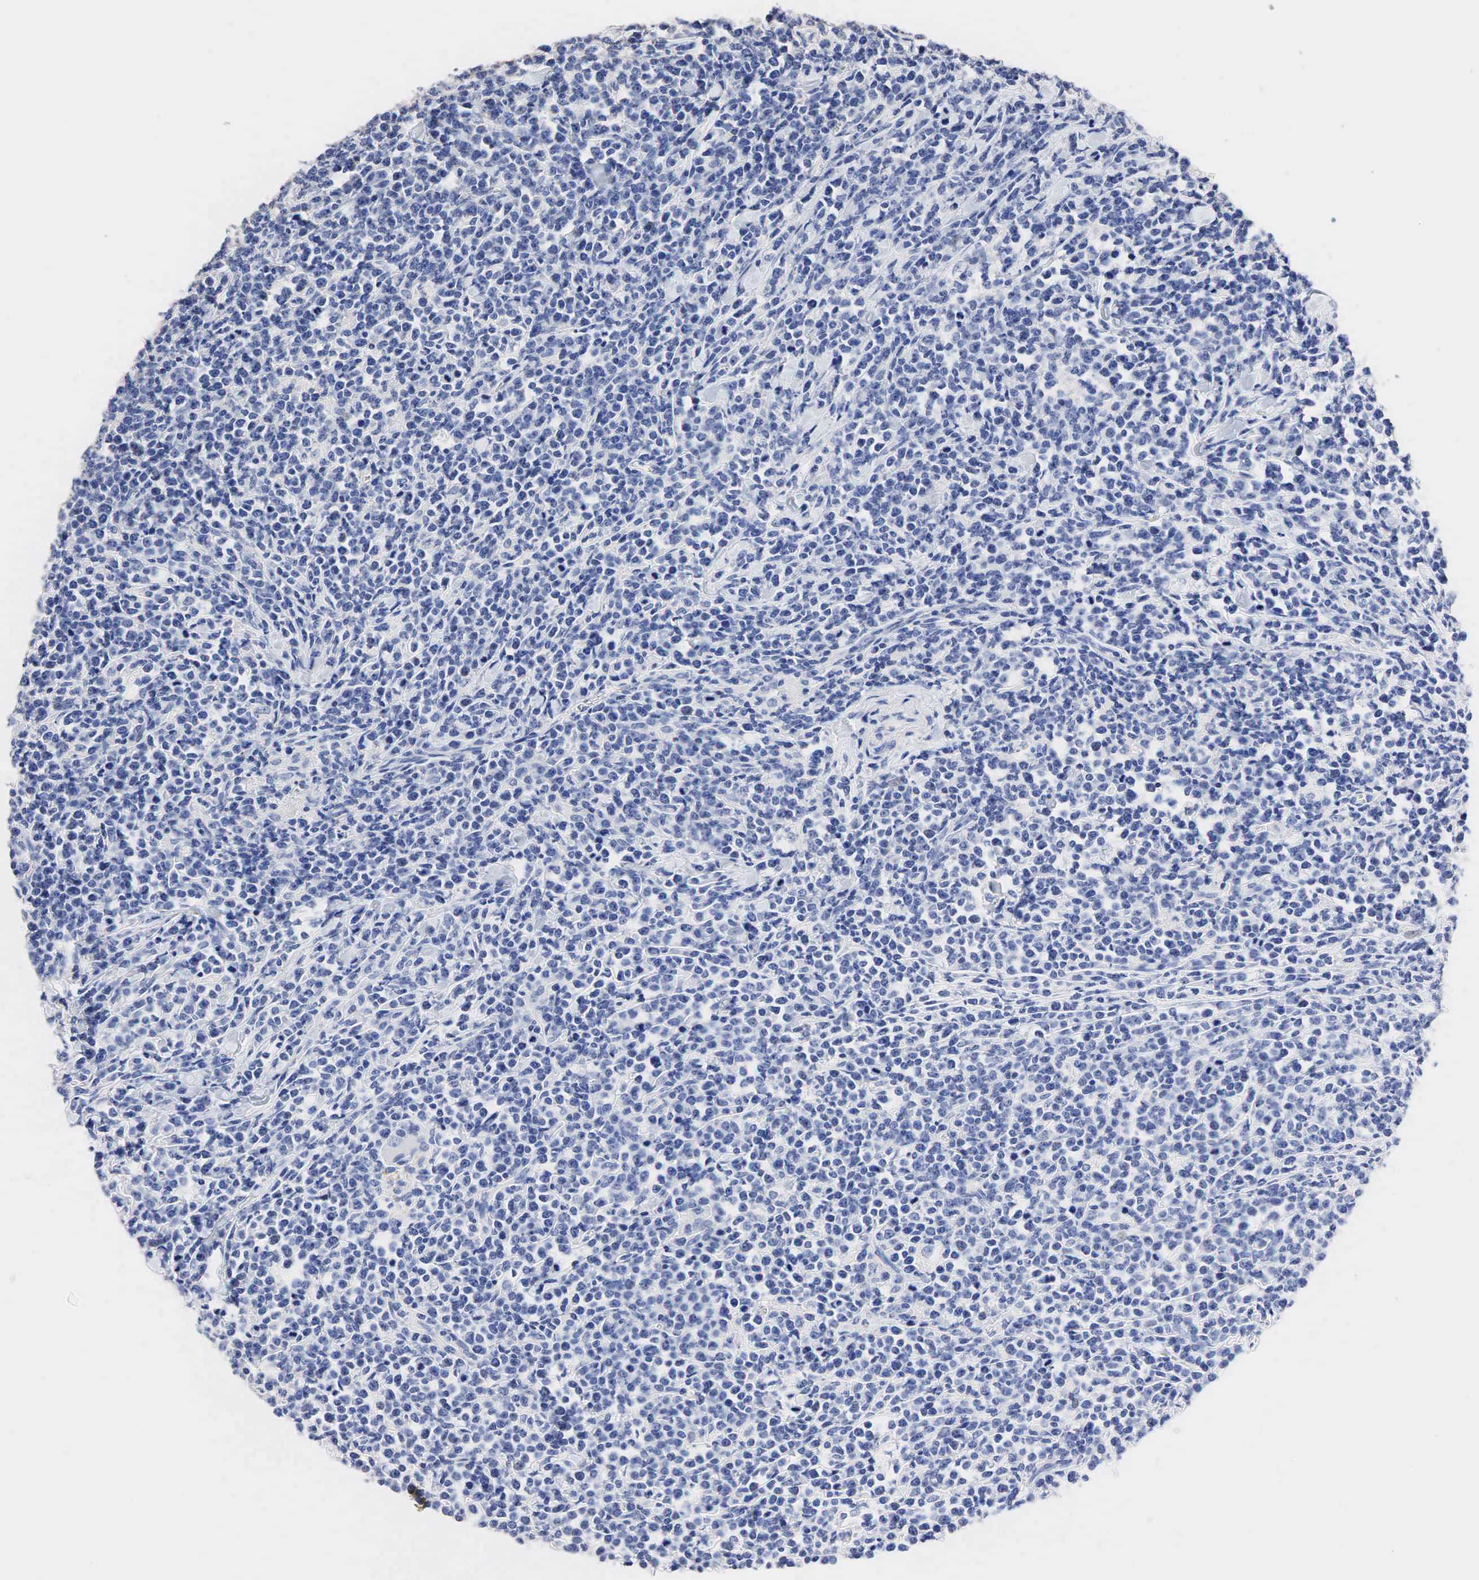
{"staining": {"intensity": "negative", "quantity": "none", "location": "none"}, "tissue": "lymphoma", "cell_type": "Tumor cells", "image_type": "cancer", "snomed": [{"axis": "morphology", "description": "Malignant lymphoma, non-Hodgkin's type, High grade"}, {"axis": "topography", "description": "Small intestine"}, {"axis": "topography", "description": "Colon"}], "caption": "DAB (3,3'-diaminobenzidine) immunohistochemical staining of human lymphoma displays no significant expression in tumor cells.", "gene": "SST", "patient": {"sex": "male", "age": 8}}